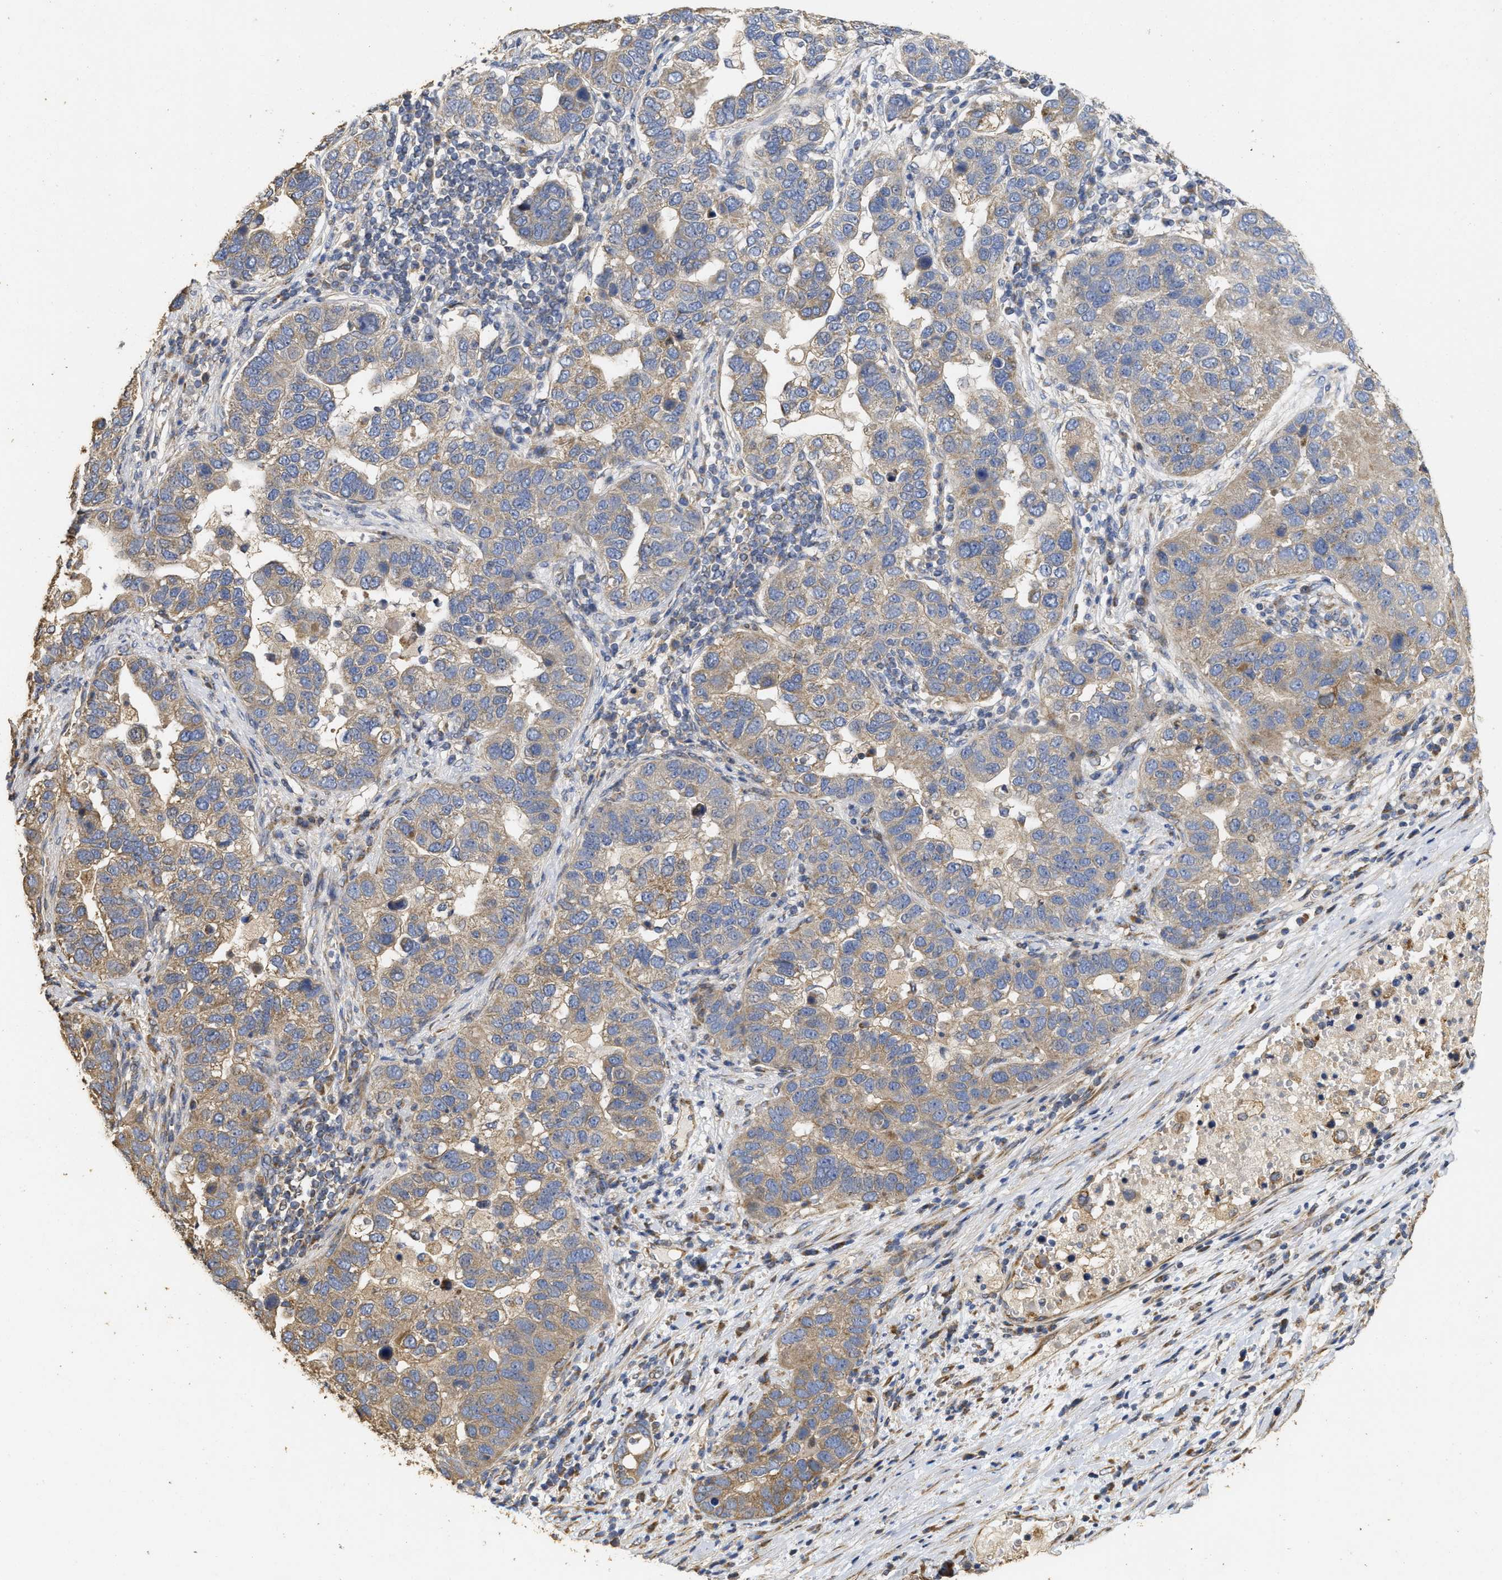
{"staining": {"intensity": "weak", "quantity": "25%-75%", "location": "cytoplasmic/membranous"}, "tissue": "pancreatic cancer", "cell_type": "Tumor cells", "image_type": "cancer", "snomed": [{"axis": "morphology", "description": "Adenocarcinoma, NOS"}, {"axis": "topography", "description": "Pancreas"}], "caption": "The micrograph demonstrates staining of adenocarcinoma (pancreatic), revealing weak cytoplasmic/membranous protein expression (brown color) within tumor cells.", "gene": "NAV1", "patient": {"sex": "female", "age": 61}}